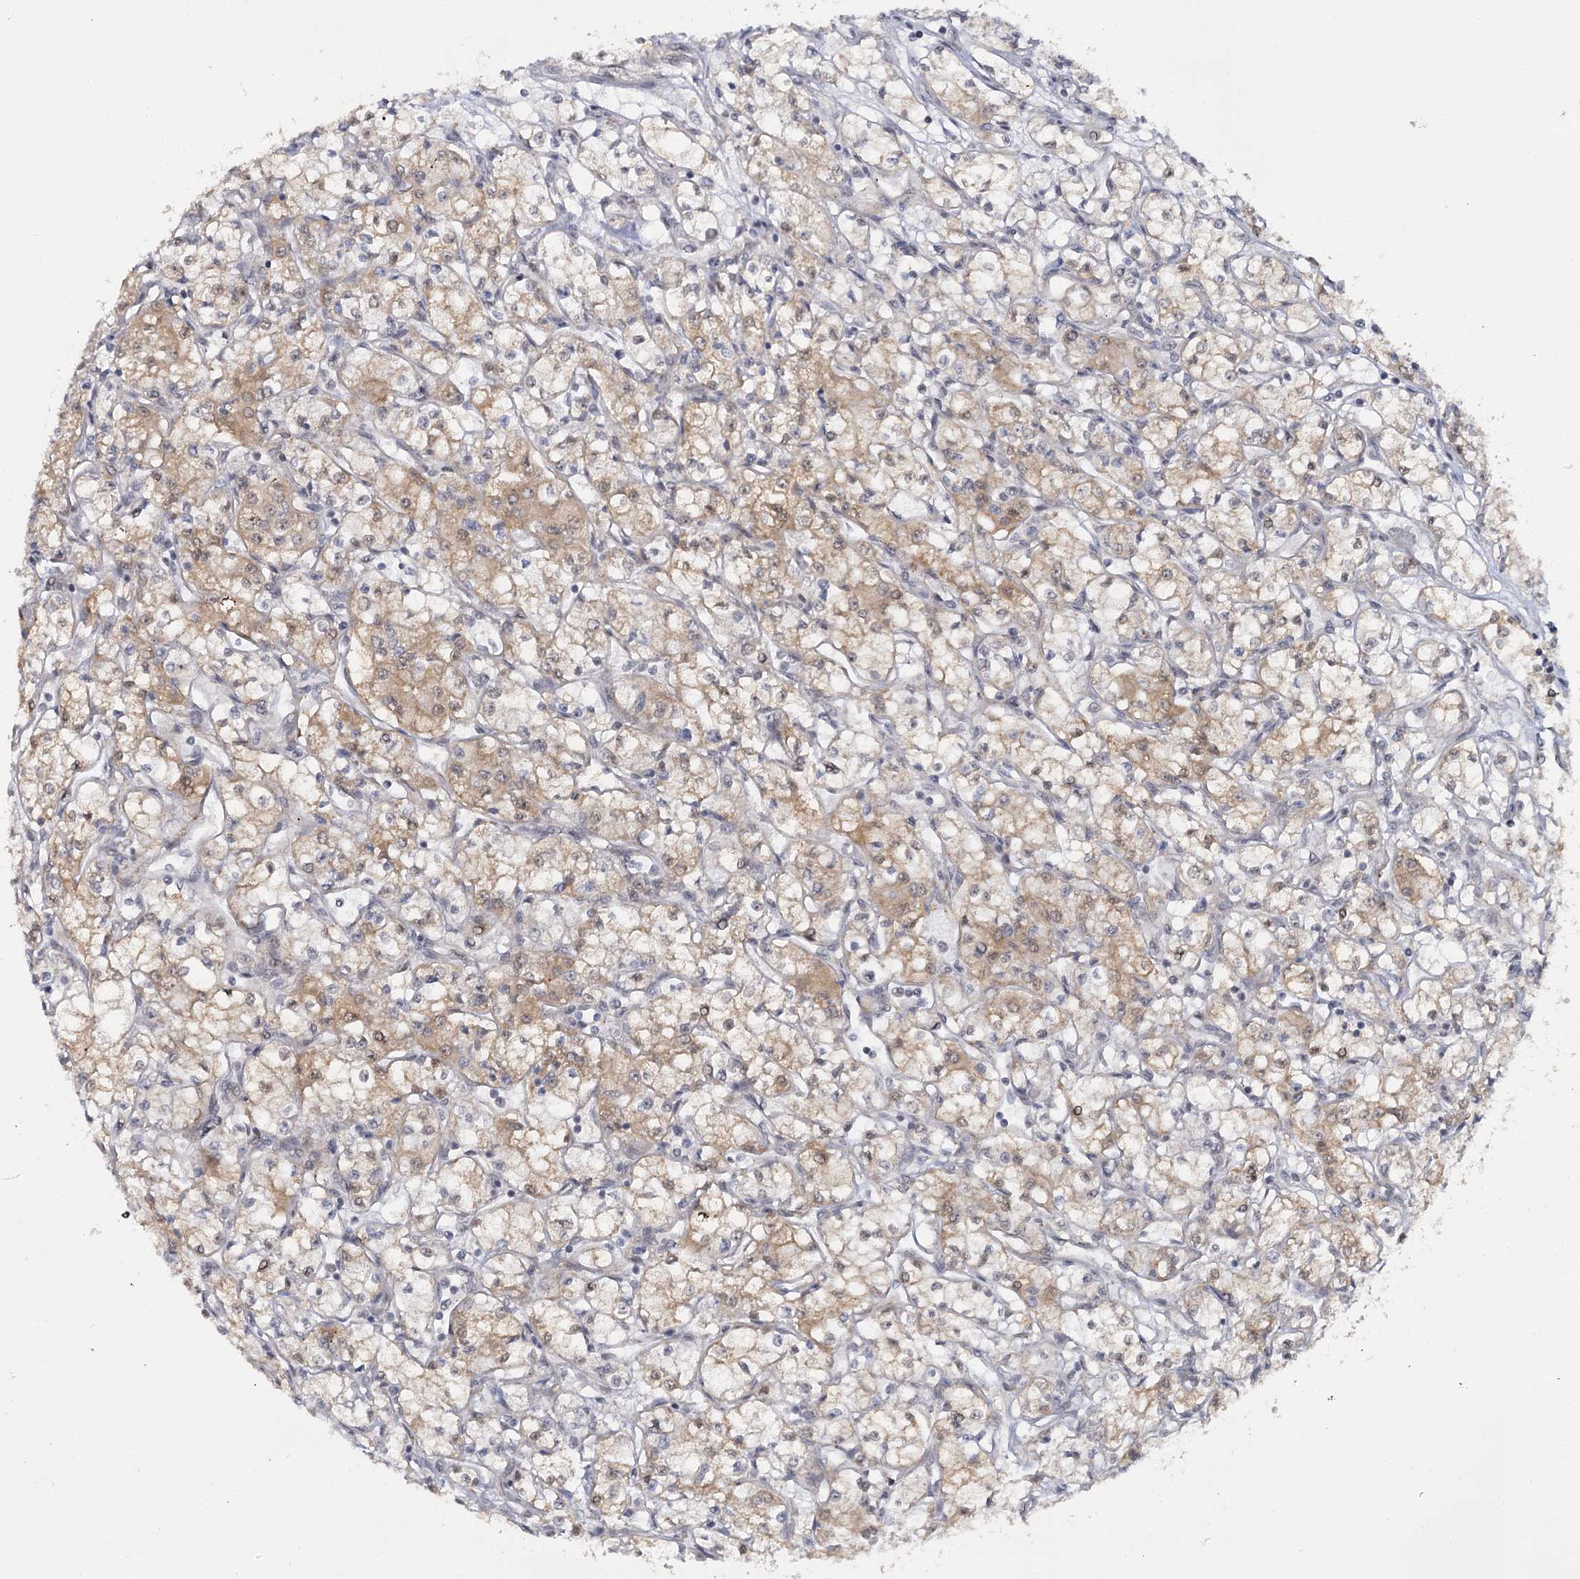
{"staining": {"intensity": "weak", "quantity": ">75%", "location": "cytoplasmic/membranous"}, "tissue": "renal cancer", "cell_type": "Tumor cells", "image_type": "cancer", "snomed": [{"axis": "morphology", "description": "Adenocarcinoma, NOS"}, {"axis": "topography", "description": "Kidney"}], "caption": "Tumor cells reveal low levels of weak cytoplasmic/membranous staining in about >75% of cells in adenocarcinoma (renal).", "gene": "TBC1D9B", "patient": {"sex": "male", "age": 59}}